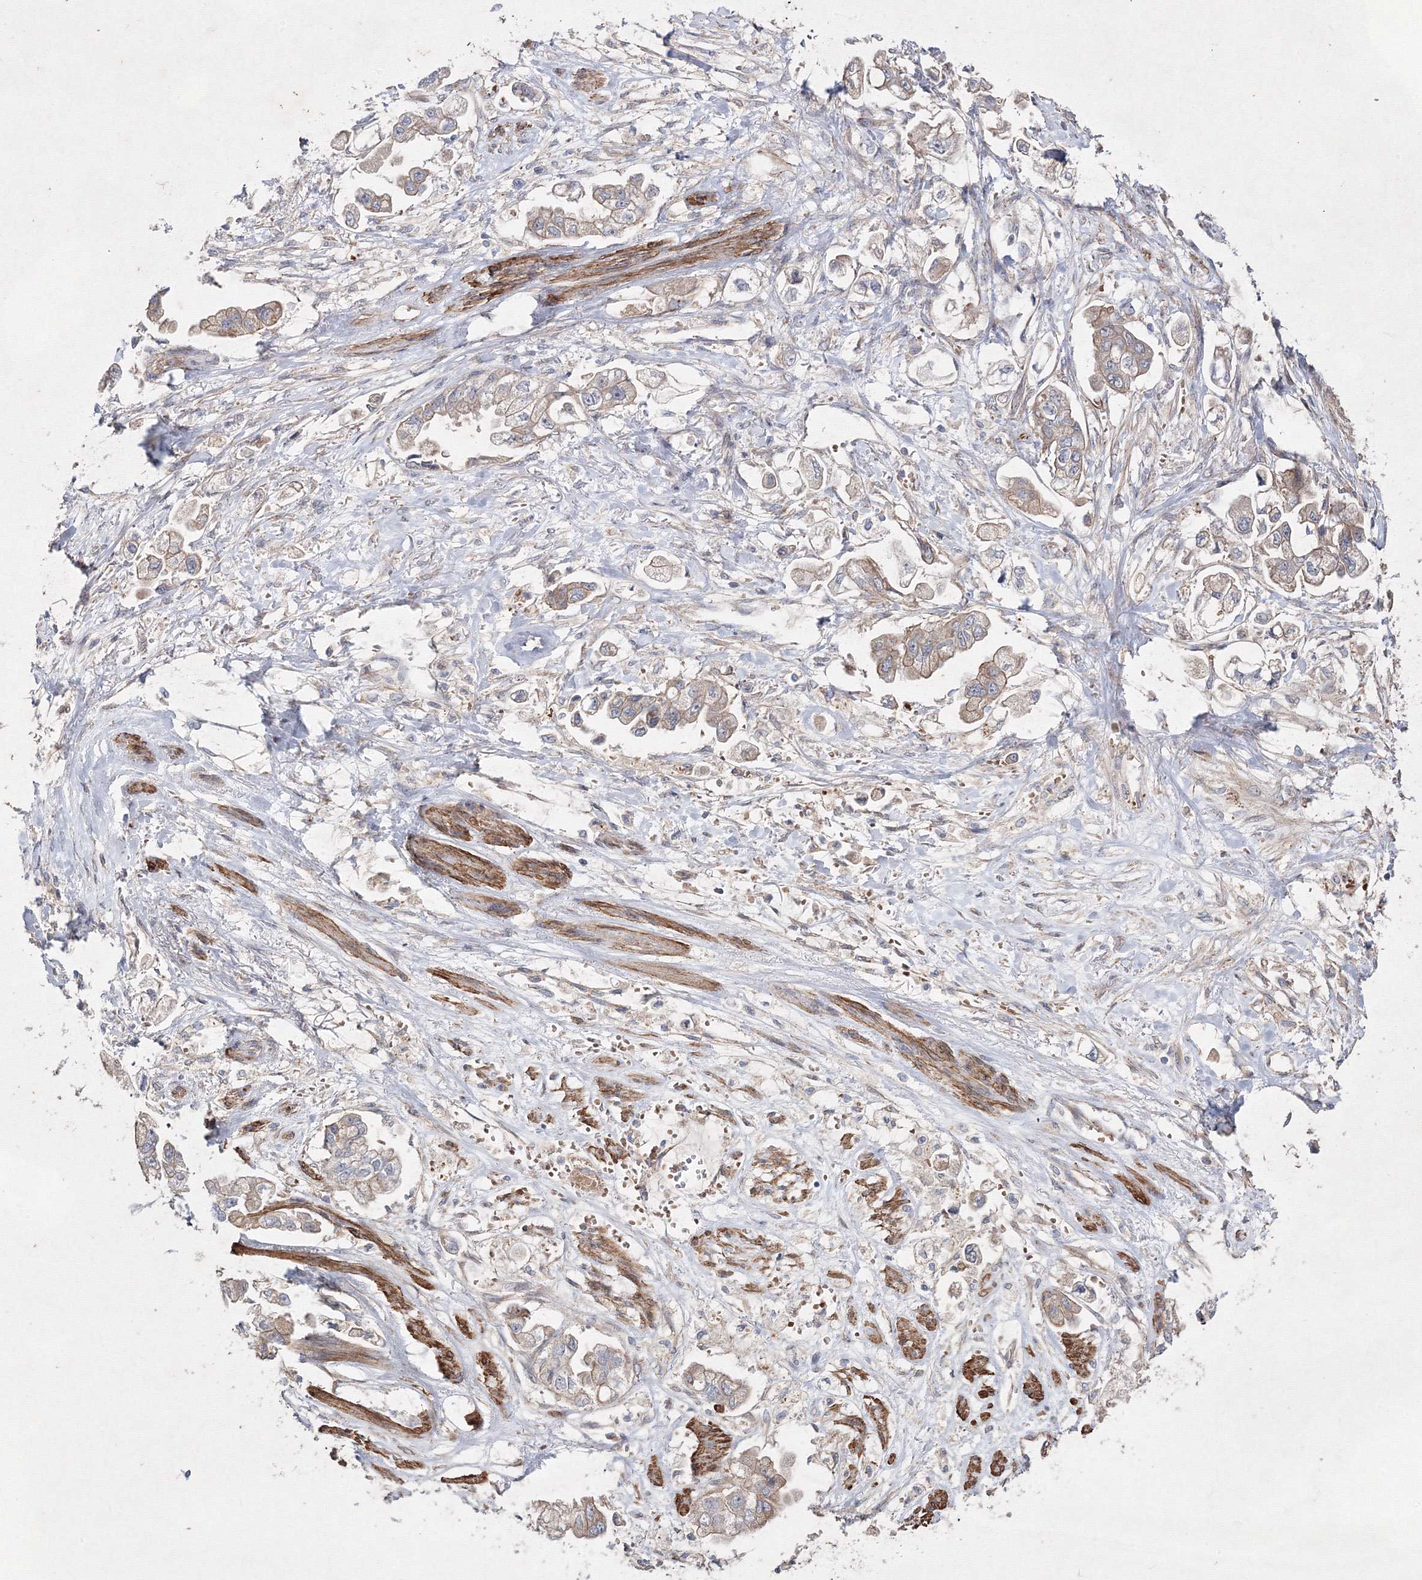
{"staining": {"intensity": "weak", "quantity": ">75%", "location": "cytoplasmic/membranous"}, "tissue": "stomach cancer", "cell_type": "Tumor cells", "image_type": "cancer", "snomed": [{"axis": "morphology", "description": "Adenocarcinoma, NOS"}, {"axis": "topography", "description": "Stomach"}], "caption": "Protein analysis of stomach adenocarcinoma tissue exhibits weak cytoplasmic/membranous staining in approximately >75% of tumor cells.", "gene": "GFM1", "patient": {"sex": "male", "age": 62}}